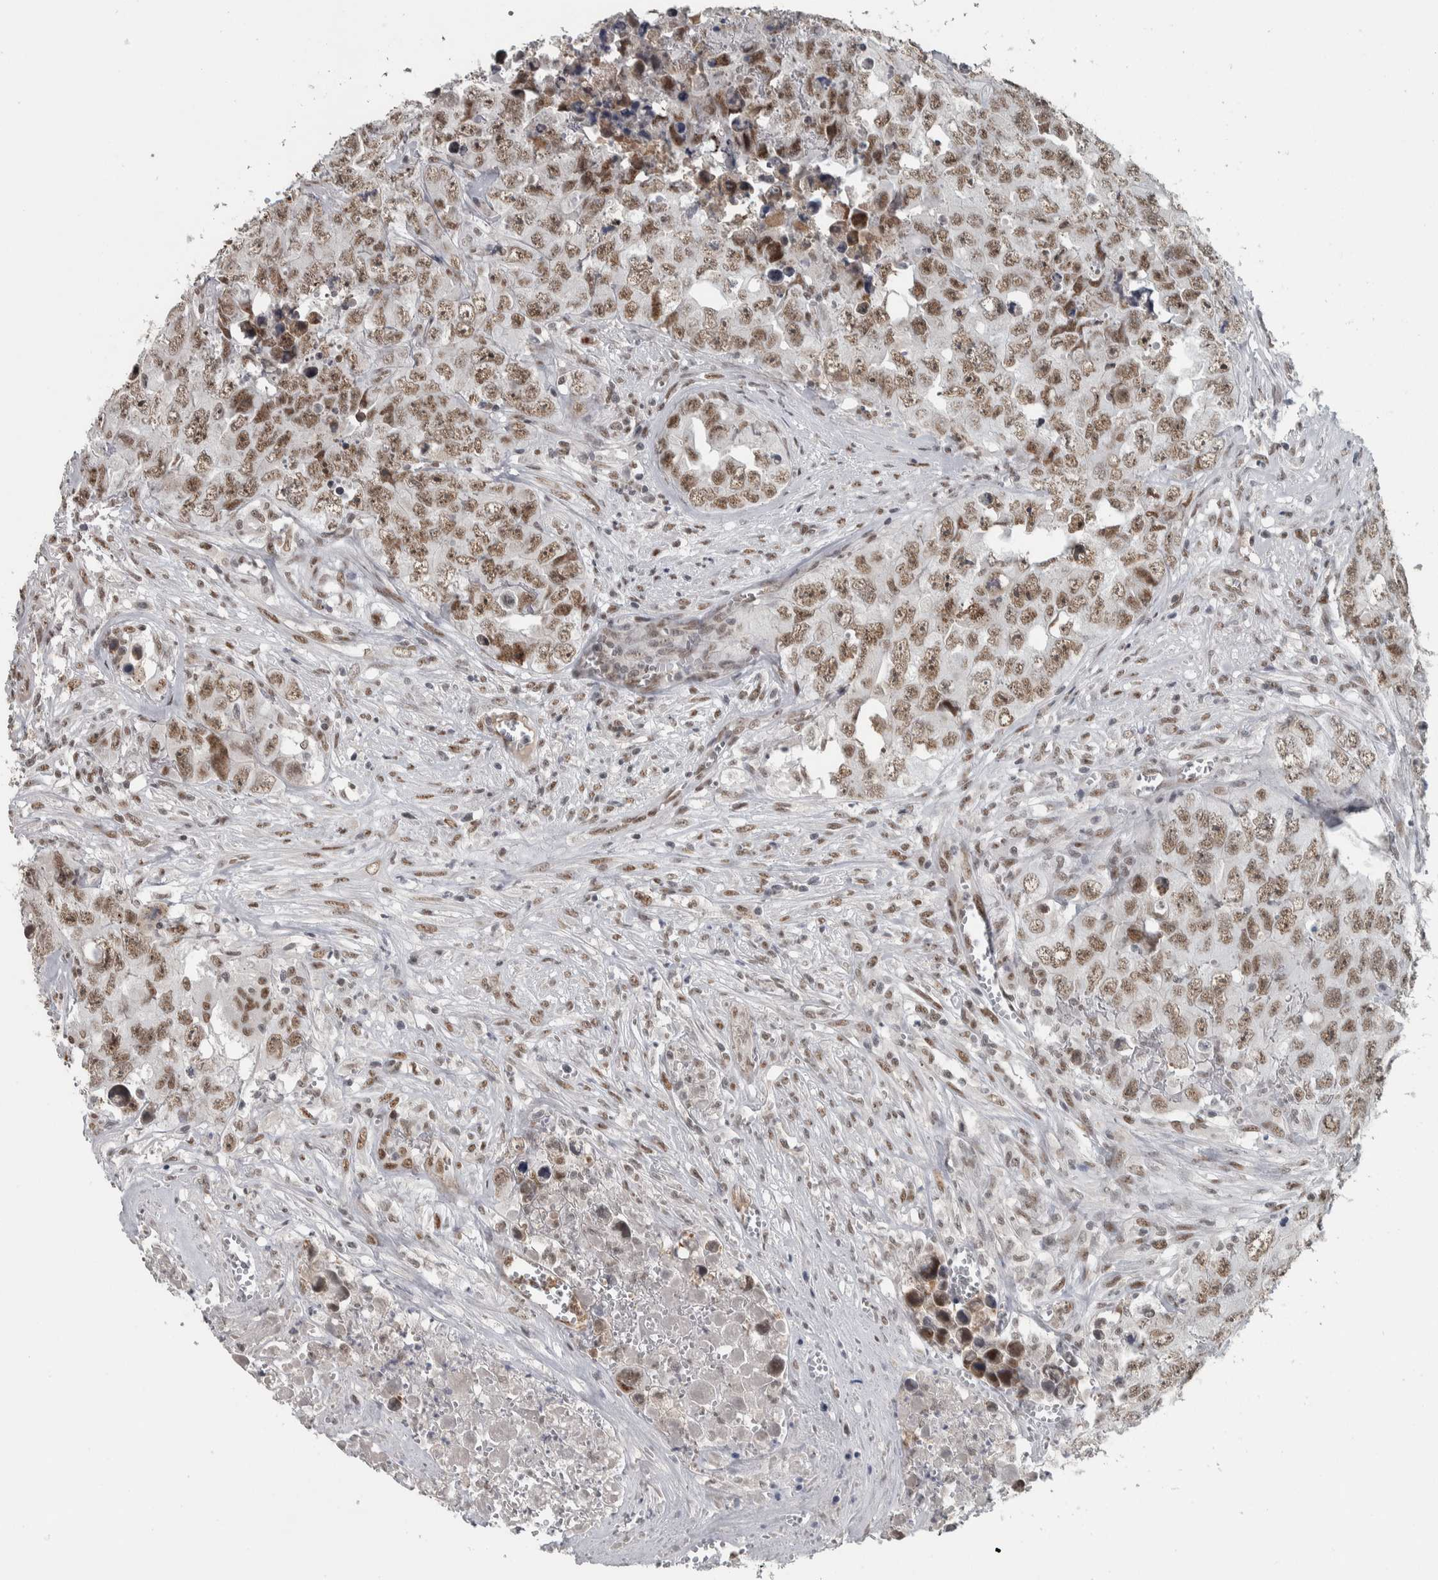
{"staining": {"intensity": "moderate", "quantity": ">75%", "location": "nuclear"}, "tissue": "testis cancer", "cell_type": "Tumor cells", "image_type": "cancer", "snomed": [{"axis": "morphology", "description": "Seminoma, NOS"}, {"axis": "morphology", "description": "Carcinoma, Embryonal, NOS"}, {"axis": "topography", "description": "Testis"}], "caption": "A brown stain shows moderate nuclear positivity of a protein in human testis cancer (seminoma) tumor cells.", "gene": "DDX42", "patient": {"sex": "male", "age": 43}}